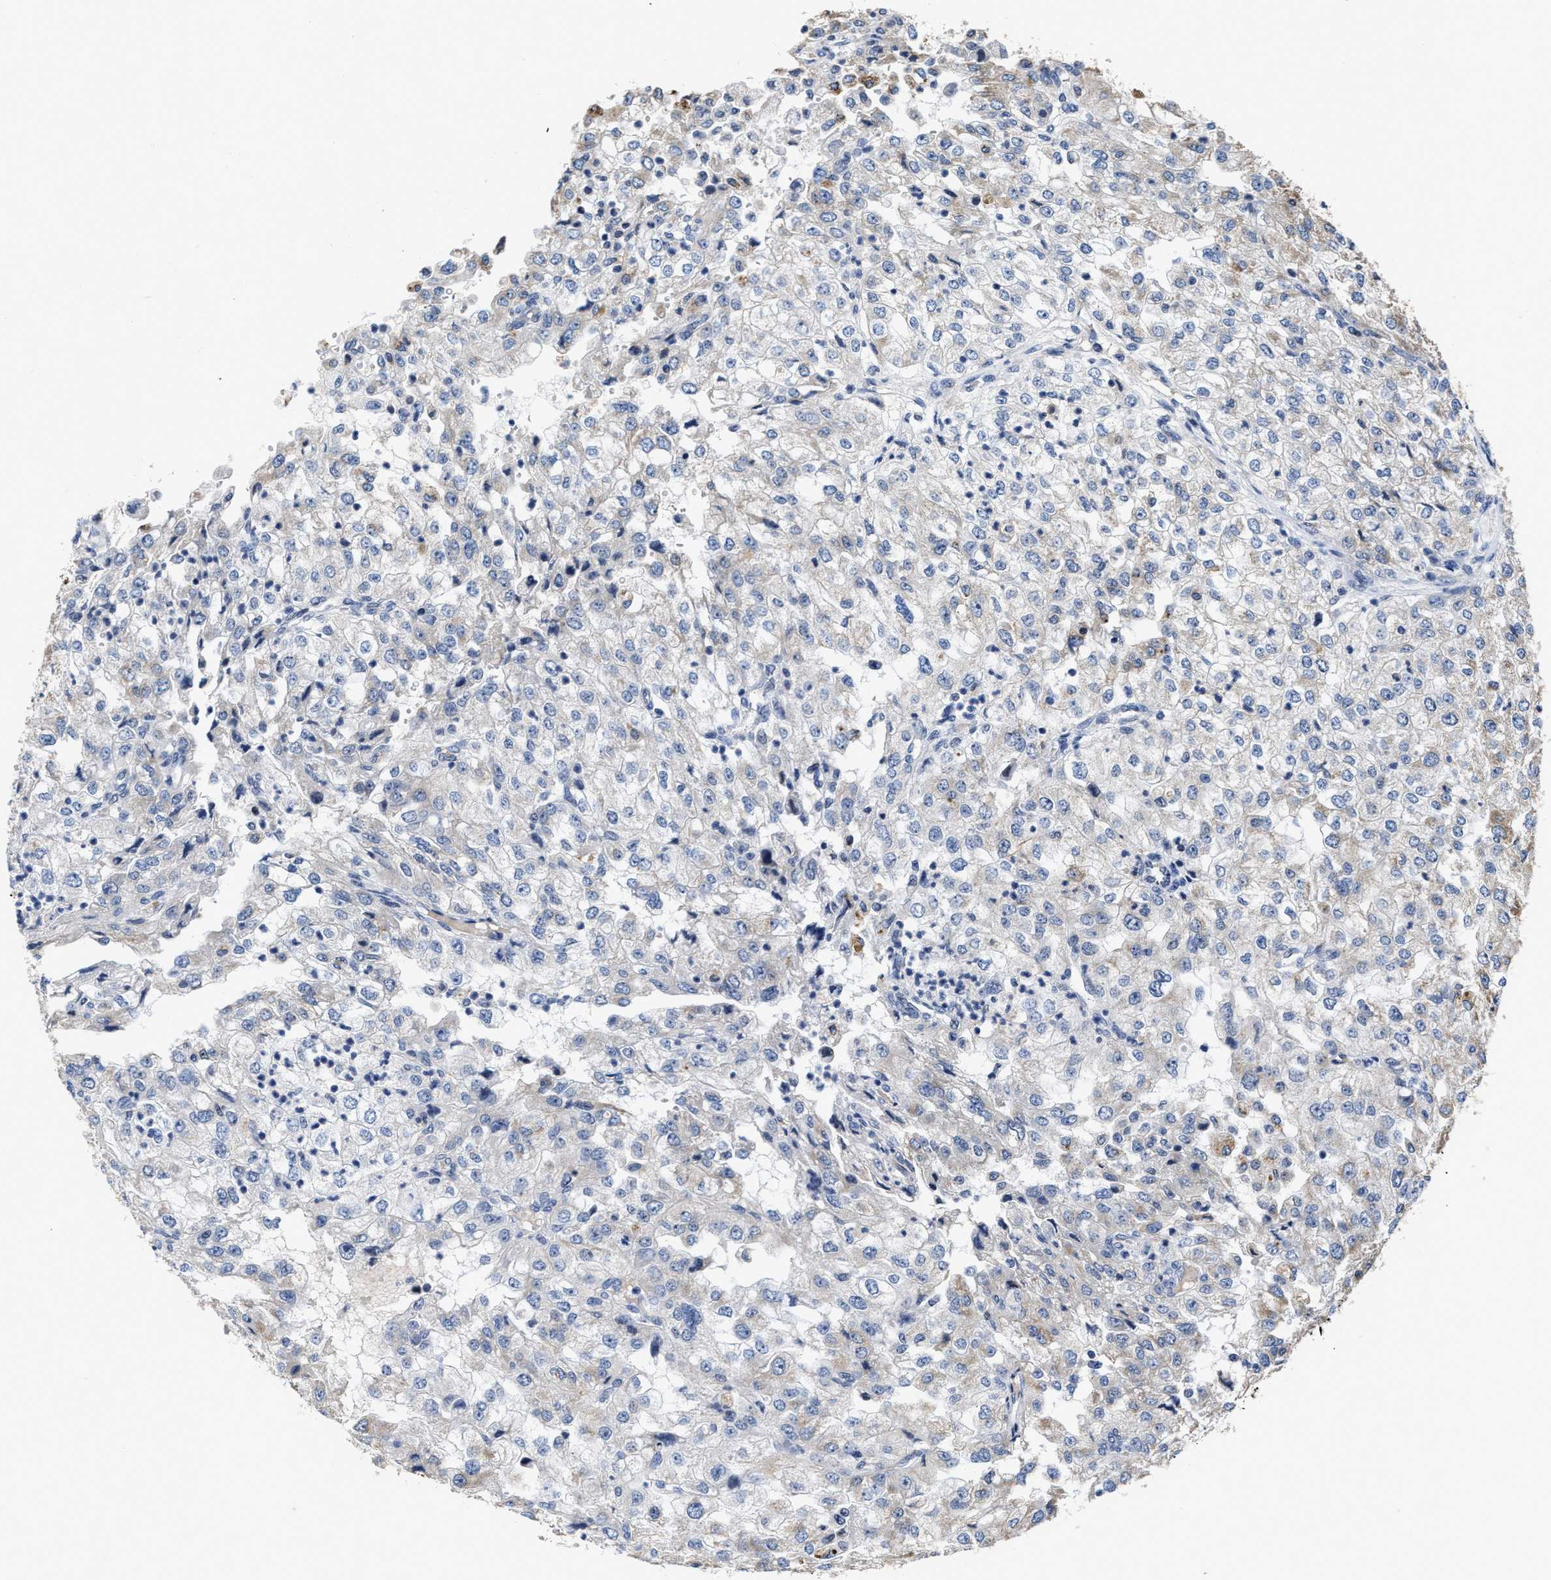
{"staining": {"intensity": "negative", "quantity": "none", "location": "none"}, "tissue": "renal cancer", "cell_type": "Tumor cells", "image_type": "cancer", "snomed": [{"axis": "morphology", "description": "Adenocarcinoma, NOS"}, {"axis": "topography", "description": "Kidney"}], "caption": "Renal adenocarcinoma was stained to show a protein in brown. There is no significant staining in tumor cells.", "gene": "GHITM", "patient": {"sex": "female", "age": 54}}